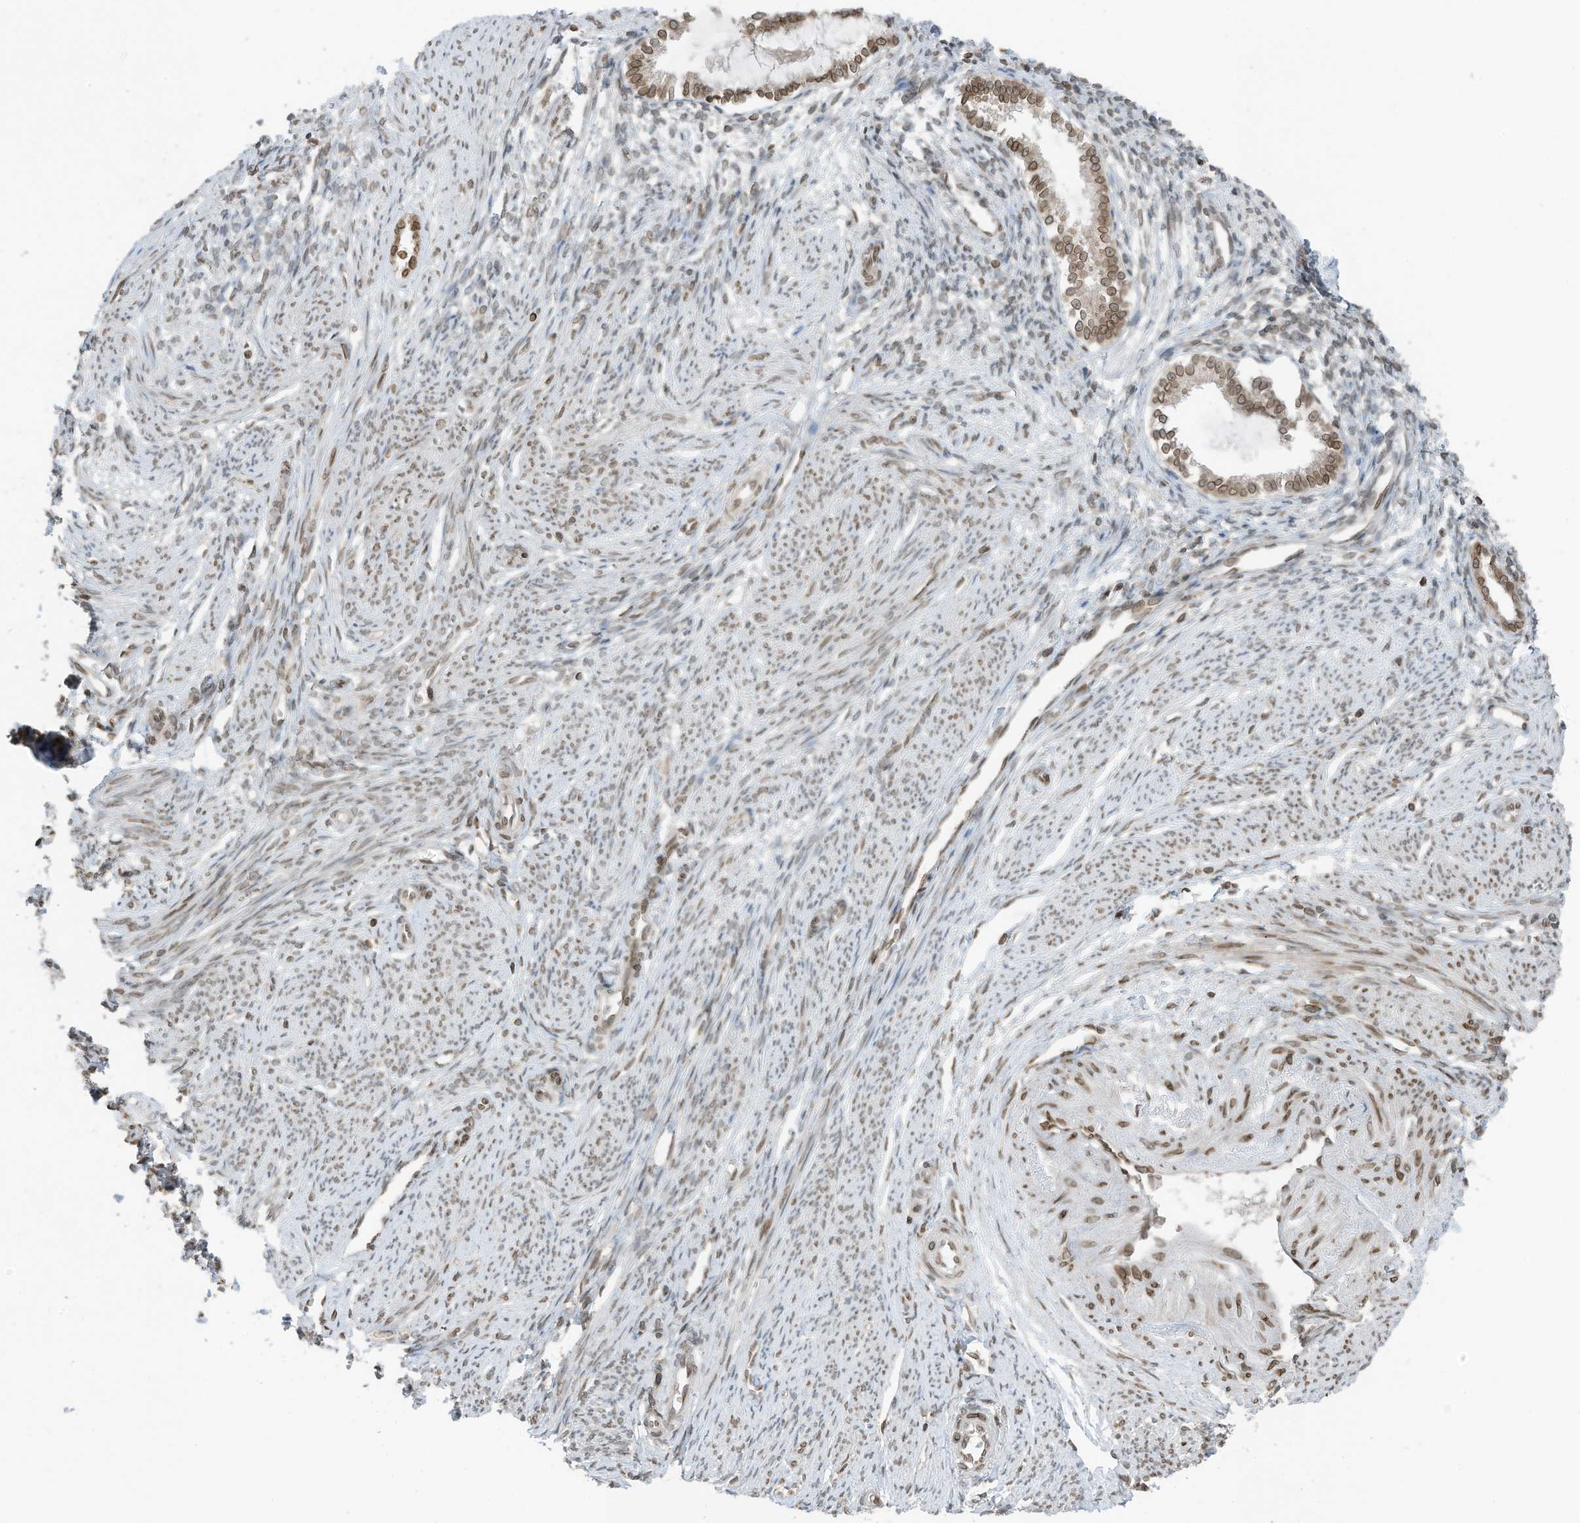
{"staining": {"intensity": "negative", "quantity": "none", "location": "none"}, "tissue": "endometrium", "cell_type": "Cells in endometrial stroma", "image_type": "normal", "snomed": [{"axis": "morphology", "description": "Normal tissue, NOS"}, {"axis": "topography", "description": "Endometrium"}], "caption": "Immunohistochemical staining of benign human endometrium exhibits no significant positivity in cells in endometrial stroma. The staining was performed using DAB (3,3'-diaminobenzidine) to visualize the protein expression in brown, while the nuclei were stained in blue with hematoxylin (Magnification: 20x).", "gene": "RABL3", "patient": {"sex": "female", "age": 56}}